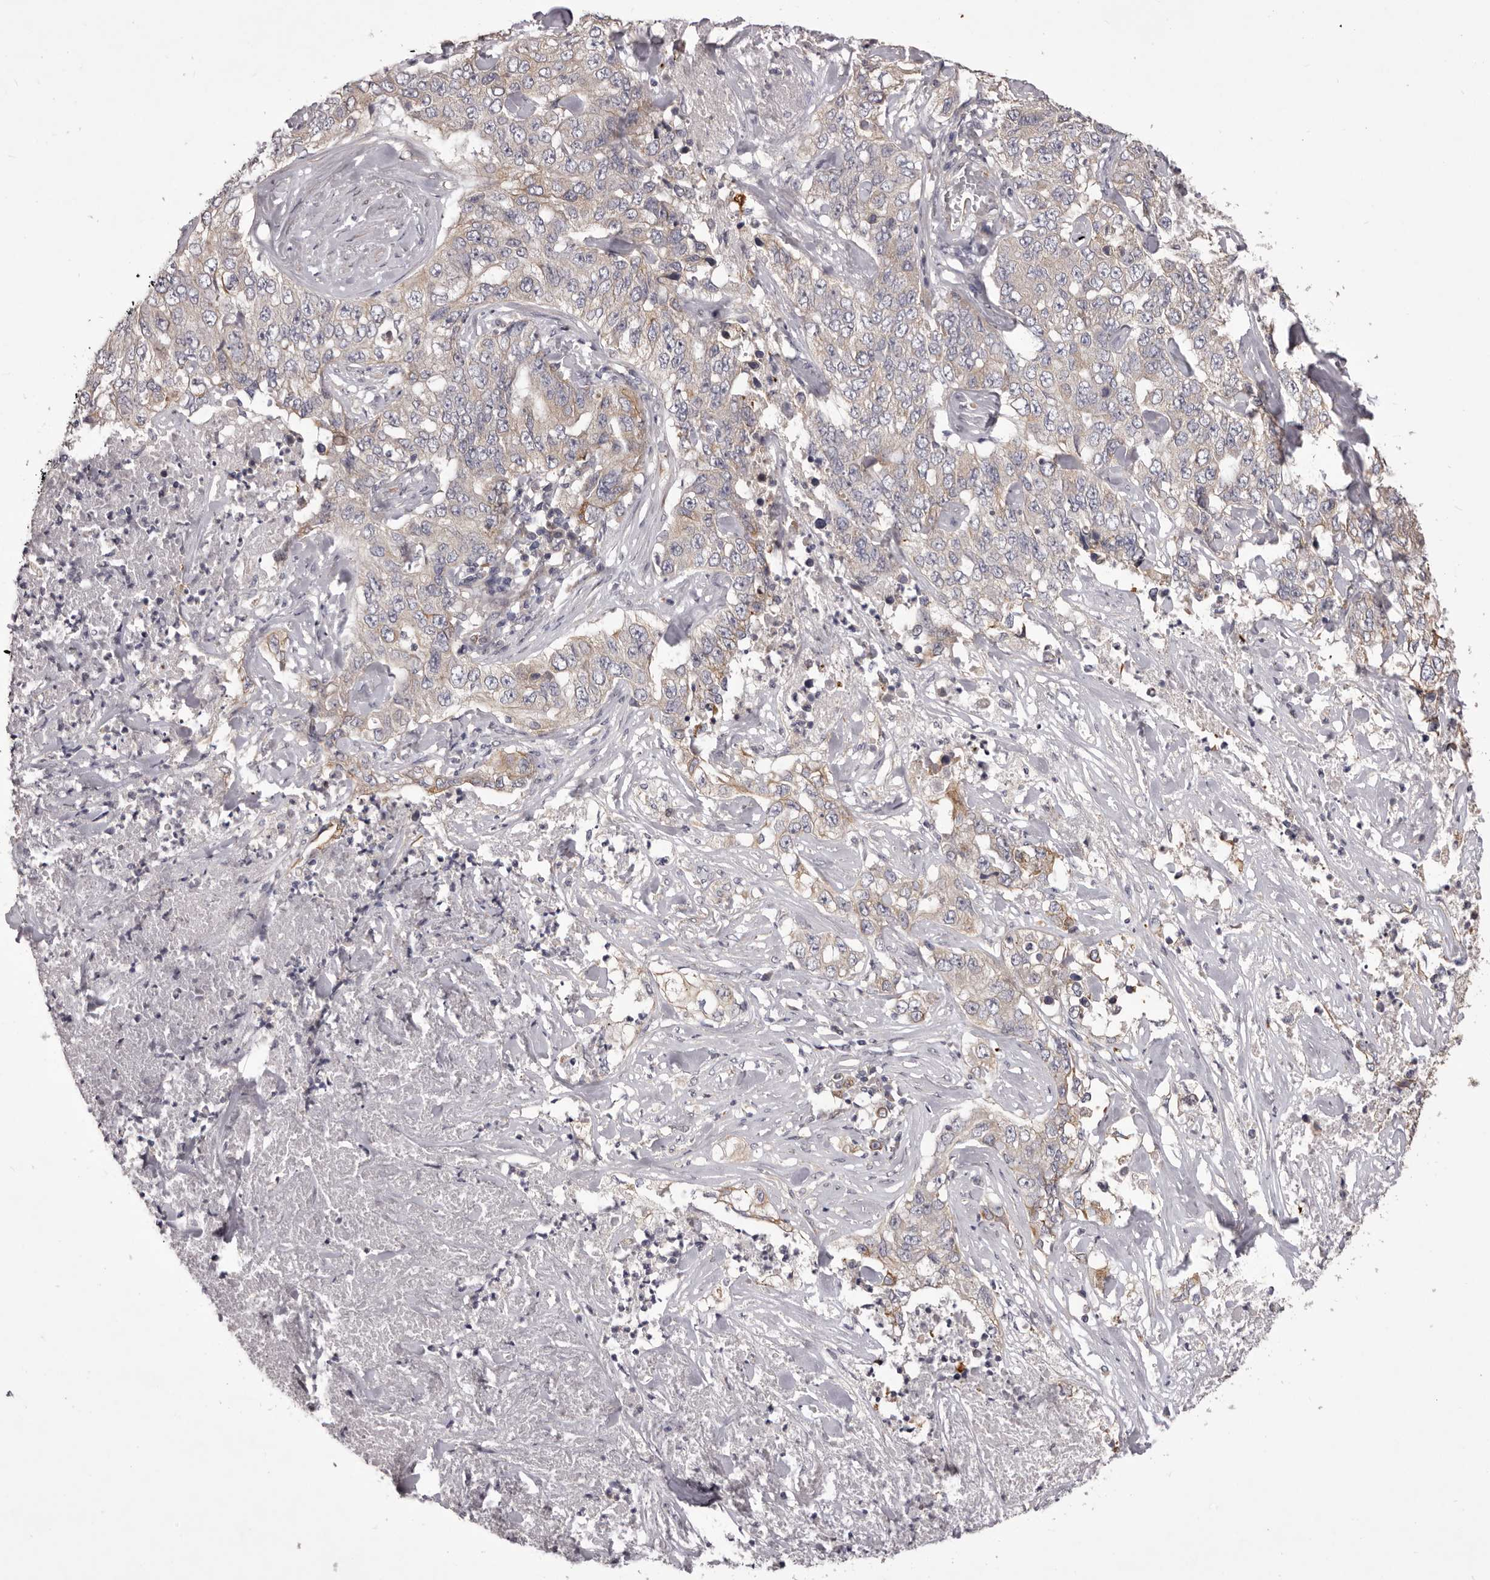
{"staining": {"intensity": "negative", "quantity": "none", "location": "none"}, "tissue": "lung cancer", "cell_type": "Tumor cells", "image_type": "cancer", "snomed": [{"axis": "morphology", "description": "Adenocarcinoma, NOS"}, {"axis": "topography", "description": "Lung"}], "caption": "A high-resolution histopathology image shows immunohistochemistry (IHC) staining of lung adenocarcinoma, which demonstrates no significant staining in tumor cells. The staining is performed using DAB brown chromogen with nuclei counter-stained in using hematoxylin.", "gene": "PNRC1", "patient": {"sex": "female", "age": 51}}